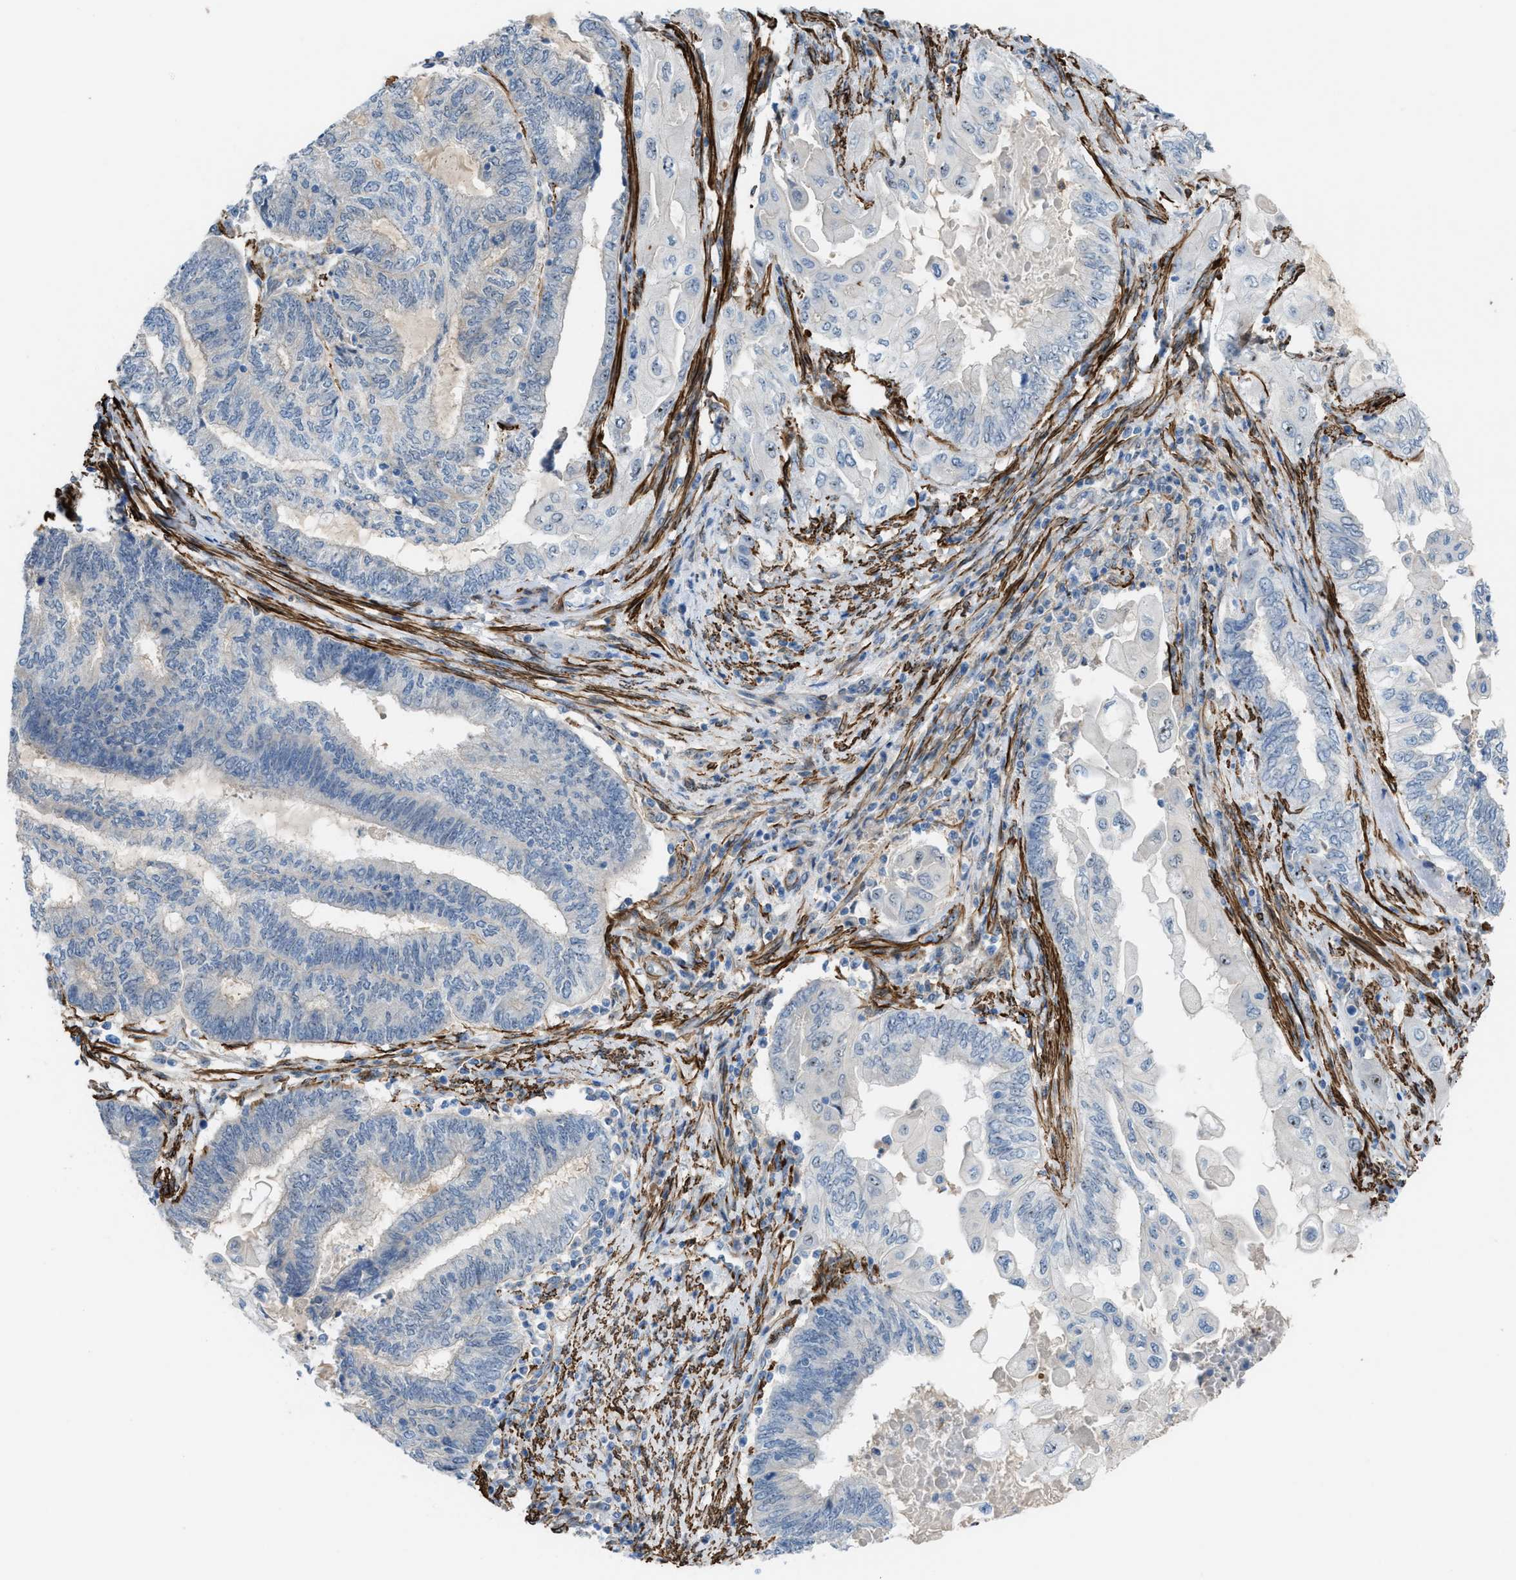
{"staining": {"intensity": "negative", "quantity": "none", "location": "none"}, "tissue": "endometrial cancer", "cell_type": "Tumor cells", "image_type": "cancer", "snomed": [{"axis": "morphology", "description": "Adenocarcinoma, NOS"}, {"axis": "topography", "description": "Uterus"}, {"axis": "topography", "description": "Endometrium"}], "caption": "There is no significant expression in tumor cells of adenocarcinoma (endometrial).", "gene": "NQO2", "patient": {"sex": "female", "age": 70}}